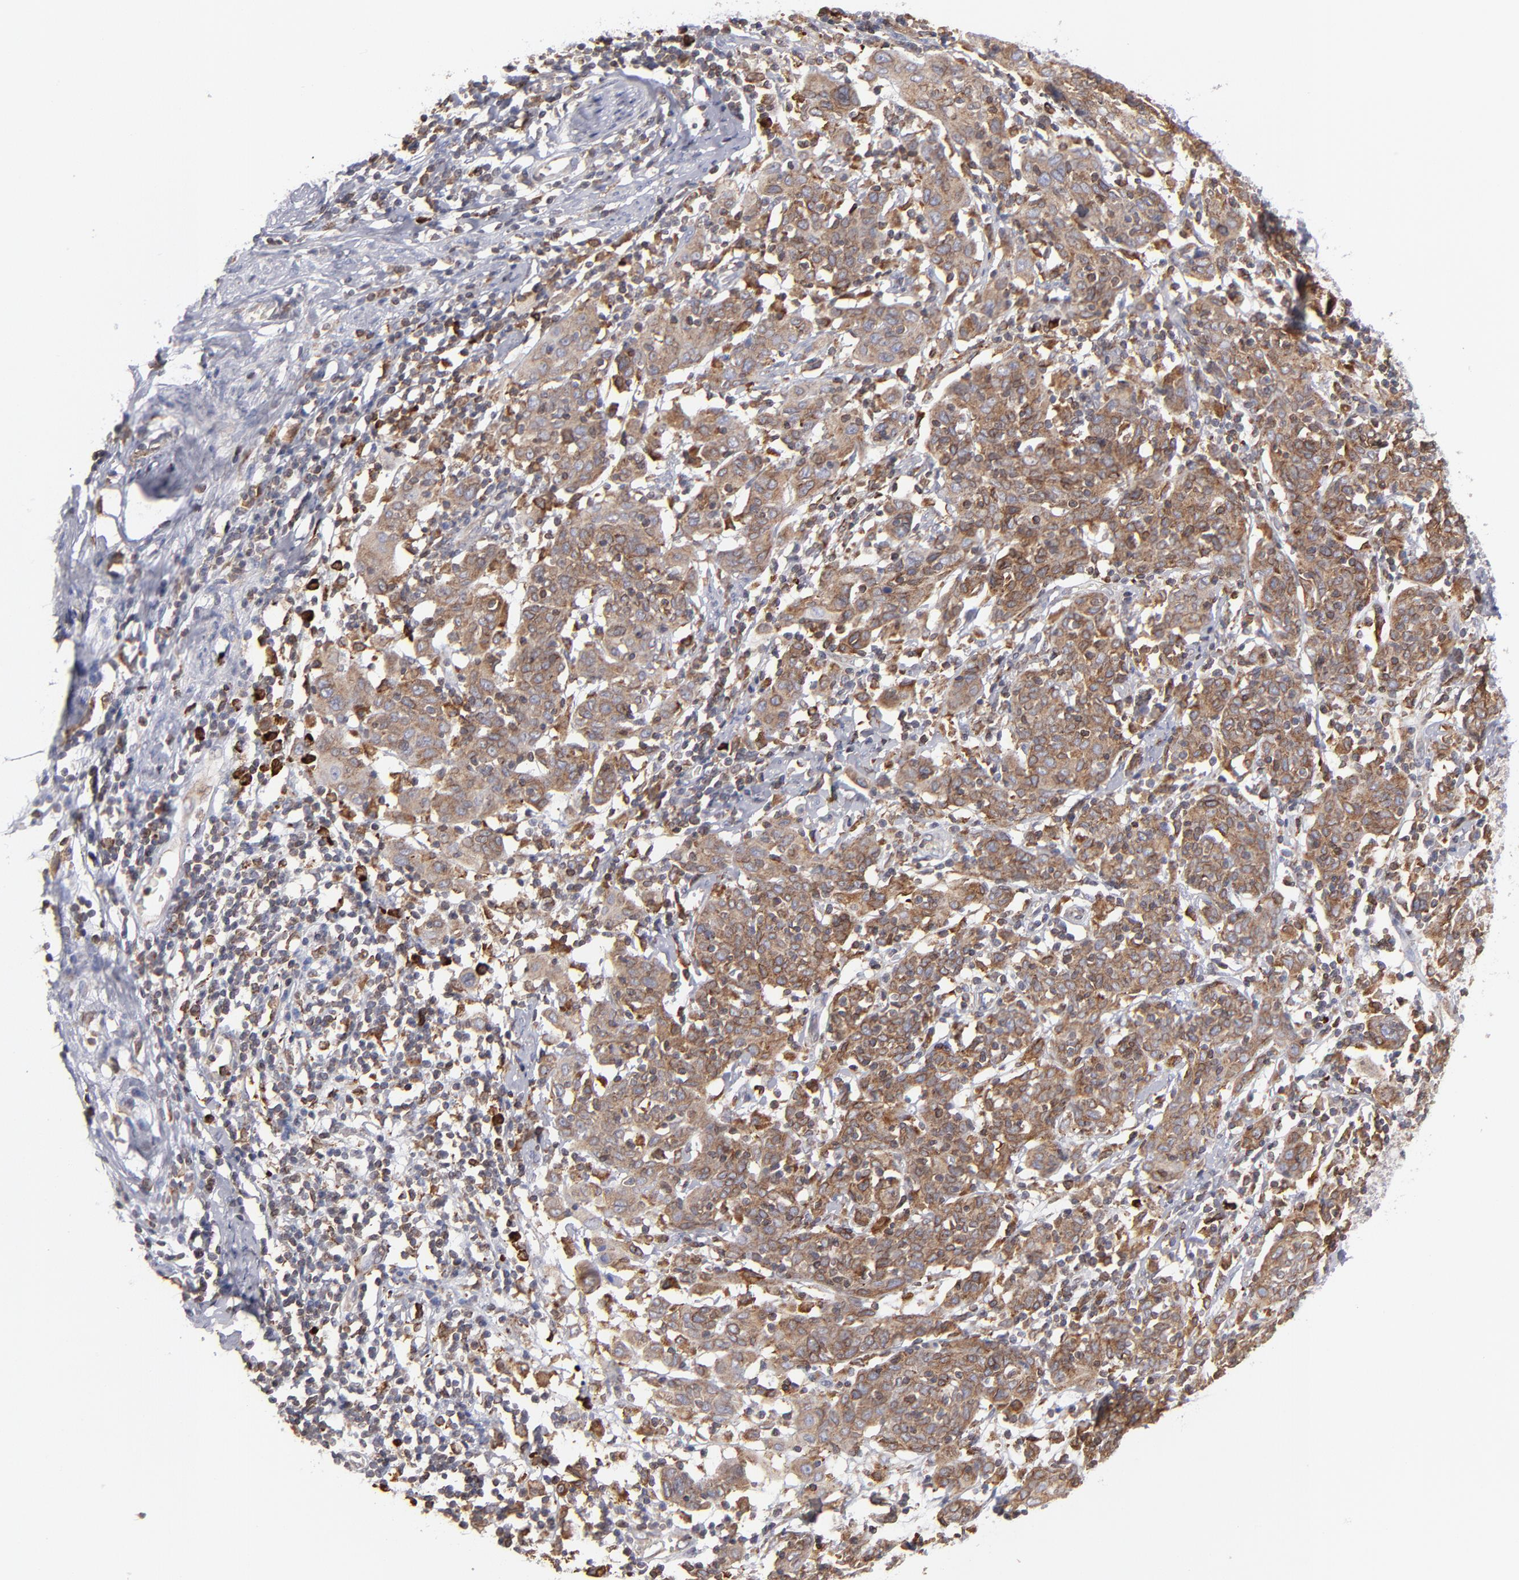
{"staining": {"intensity": "moderate", "quantity": ">75%", "location": "cytoplasmic/membranous"}, "tissue": "cervical cancer", "cell_type": "Tumor cells", "image_type": "cancer", "snomed": [{"axis": "morphology", "description": "Normal tissue, NOS"}, {"axis": "morphology", "description": "Squamous cell carcinoma, NOS"}, {"axis": "topography", "description": "Cervix"}], "caption": "The immunohistochemical stain shows moderate cytoplasmic/membranous positivity in tumor cells of squamous cell carcinoma (cervical) tissue. (DAB (3,3'-diaminobenzidine) IHC, brown staining for protein, blue staining for nuclei).", "gene": "TMX1", "patient": {"sex": "female", "age": 67}}